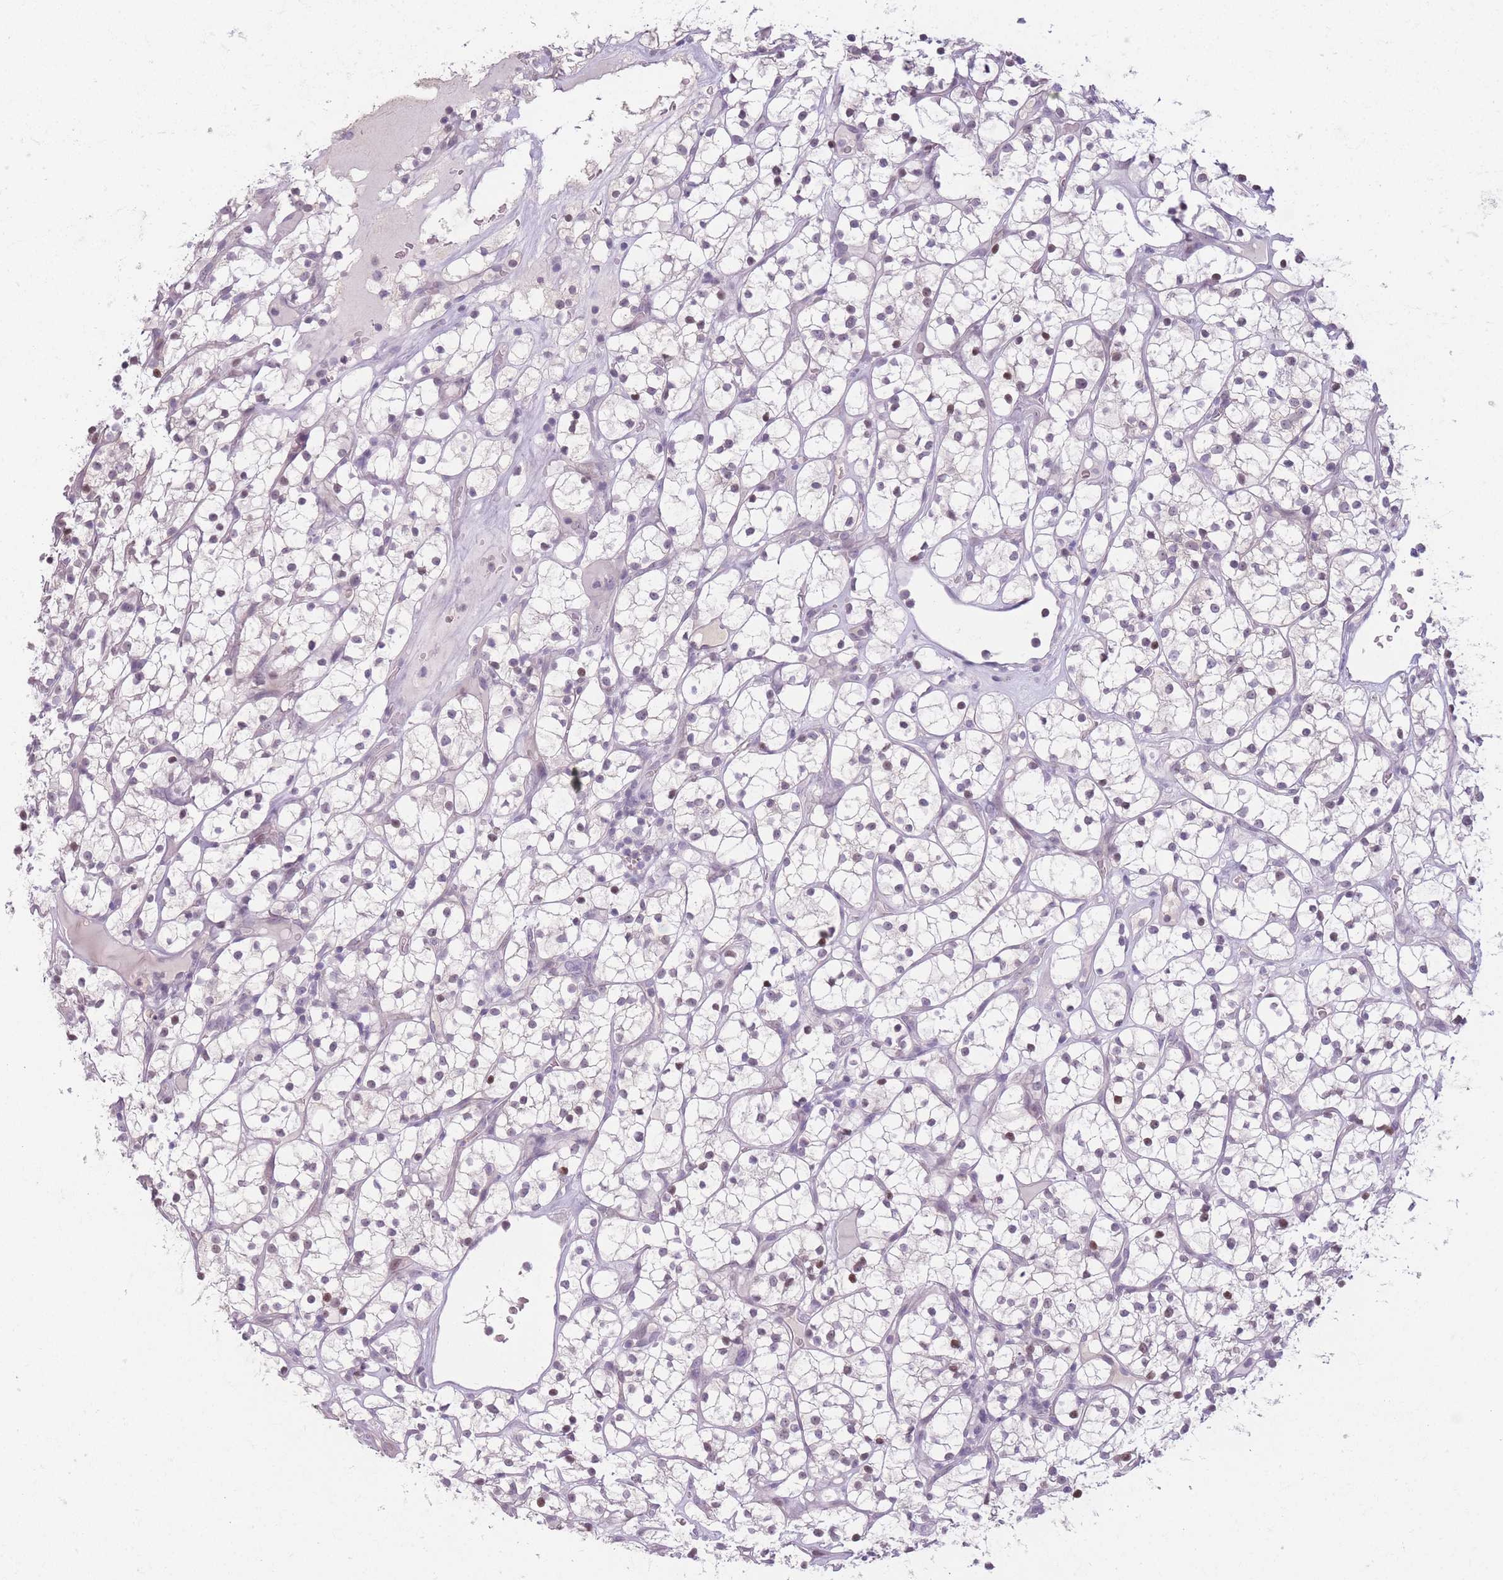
{"staining": {"intensity": "moderate", "quantity": "<25%", "location": "nuclear"}, "tissue": "renal cancer", "cell_type": "Tumor cells", "image_type": "cancer", "snomed": [{"axis": "morphology", "description": "Adenocarcinoma, NOS"}, {"axis": "topography", "description": "Kidney"}], "caption": "Immunohistochemistry (IHC) (DAB (3,3'-diaminobenzidine)) staining of human renal adenocarcinoma demonstrates moderate nuclear protein staining in approximately <25% of tumor cells.", "gene": "ZNF439", "patient": {"sex": "female", "age": 64}}